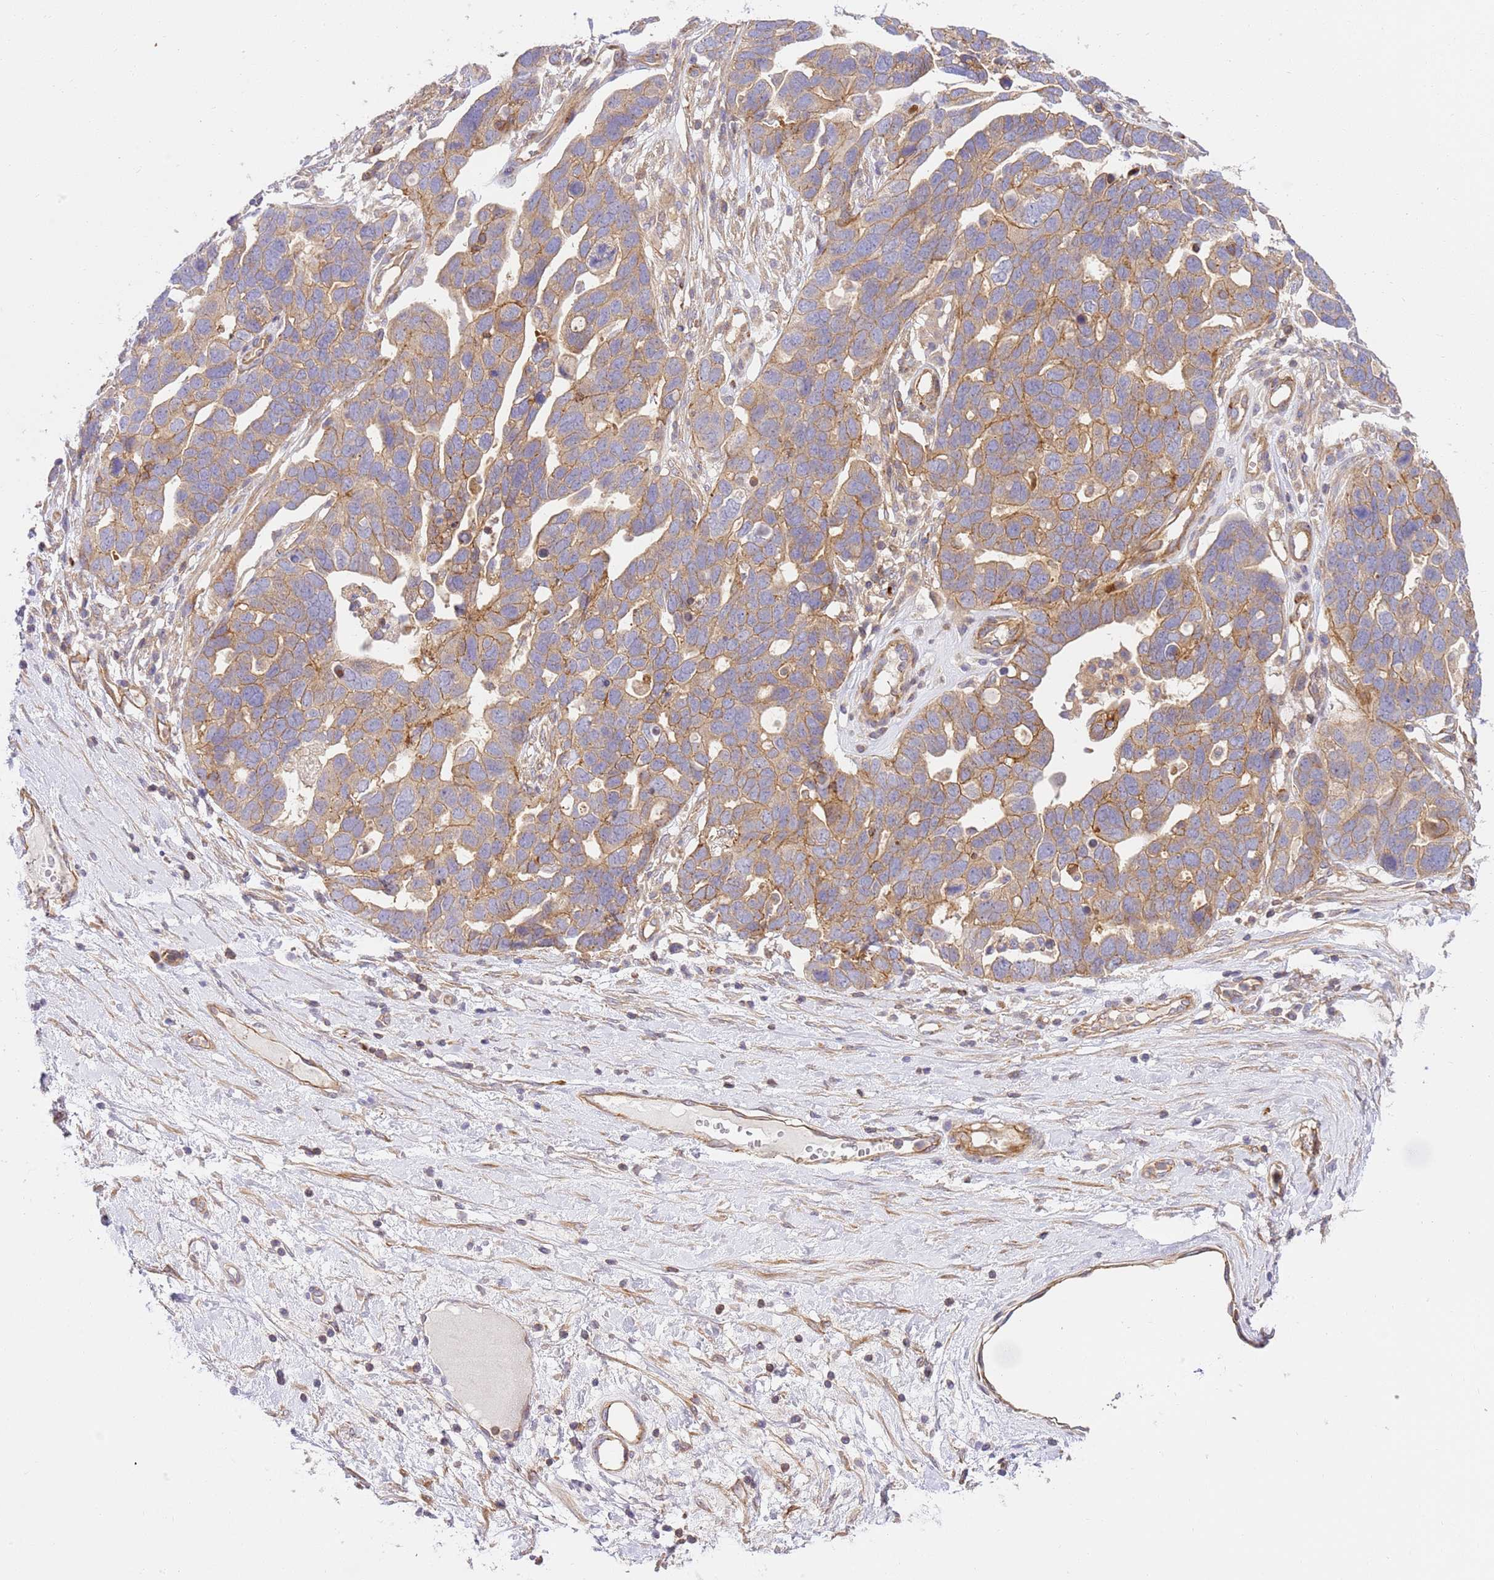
{"staining": {"intensity": "moderate", "quantity": ">75%", "location": "cytoplasmic/membranous"}, "tissue": "ovarian cancer", "cell_type": "Tumor cells", "image_type": "cancer", "snomed": [{"axis": "morphology", "description": "Cystadenocarcinoma, serous, NOS"}, {"axis": "topography", "description": "Ovary"}], "caption": "Brown immunohistochemical staining in ovarian serous cystadenocarcinoma shows moderate cytoplasmic/membranous staining in approximately >75% of tumor cells.", "gene": "EFCAB8", "patient": {"sex": "female", "age": 54}}